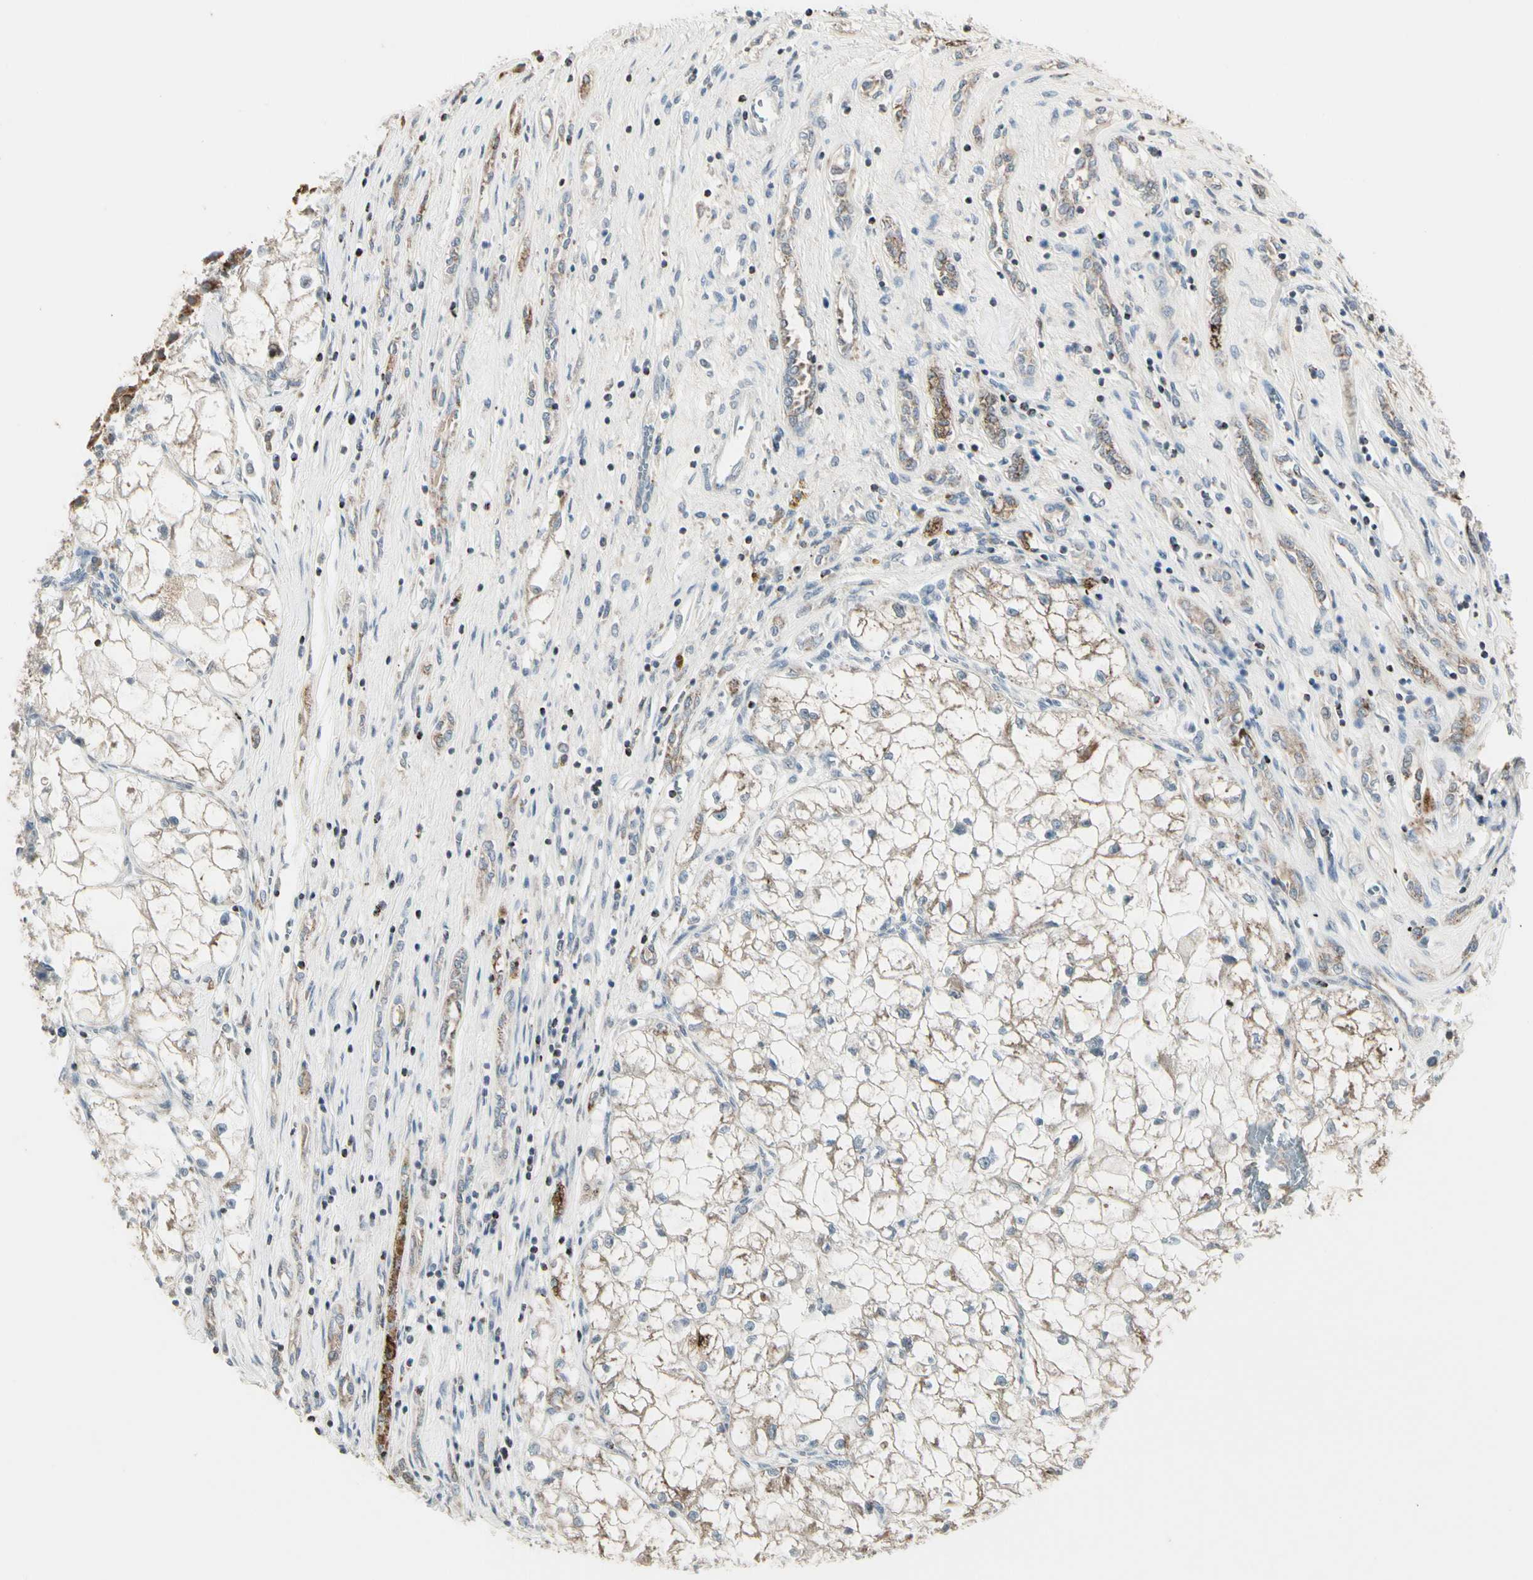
{"staining": {"intensity": "moderate", "quantity": "25%-75%", "location": "cytoplasmic/membranous"}, "tissue": "renal cancer", "cell_type": "Tumor cells", "image_type": "cancer", "snomed": [{"axis": "morphology", "description": "Adenocarcinoma, NOS"}, {"axis": "topography", "description": "Kidney"}], "caption": "Immunohistochemical staining of renal cancer (adenocarcinoma) reveals medium levels of moderate cytoplasmic/membranous expression in about 25%-75% of tumor cells. (DAB = brown stain, brightfield microscopy at high magnification).", "gene": "TMEM176A", "patient": {"sex": "female", "age": 70}}